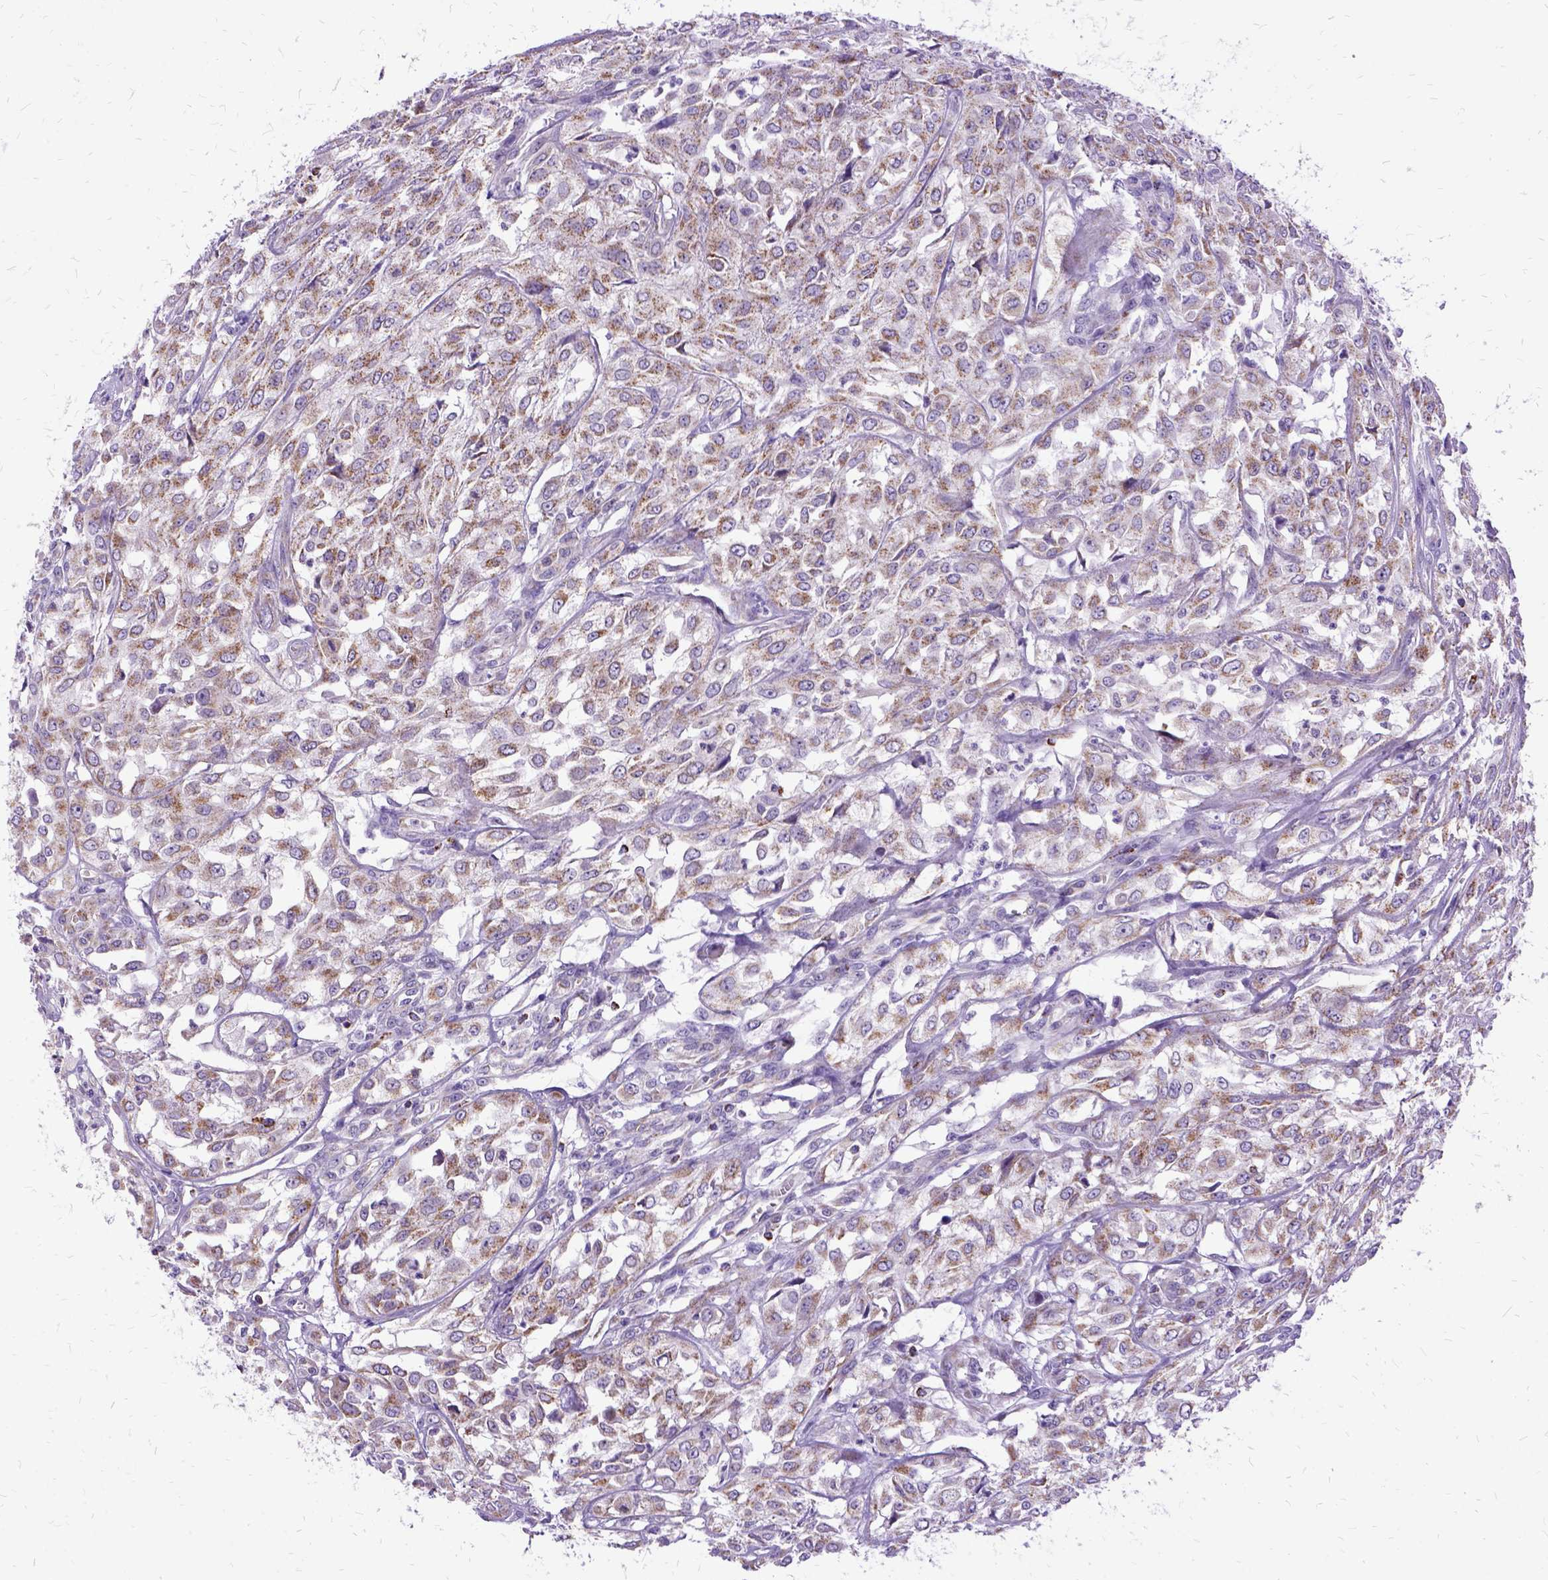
{"staining": {"intensity": "moderate", "quantity": "25%-75%", "location": "cytoplasmic/membranous"}, "tissue": "urothelial cancer", "cell_type": "Tumor cells", "image_type": "cancer", "snomed": [{"axis": "morphology", "description": "Urothelial carcinoma, High grade"}, {"axis": "topography", "description": "Urinary bladder"}], "caption": "A high-resolution image shows immunohistochemistry staining of high-grade urothelial carcinoma, which exhibits moderate cytoplasmic/membranous staining in approximately 25%-75% of tumor cells. (Brightfield microscopy of DAB IHC at high magnification).", "gene": "OXCT1", "patient": {"sex": "male", "age": 67}}